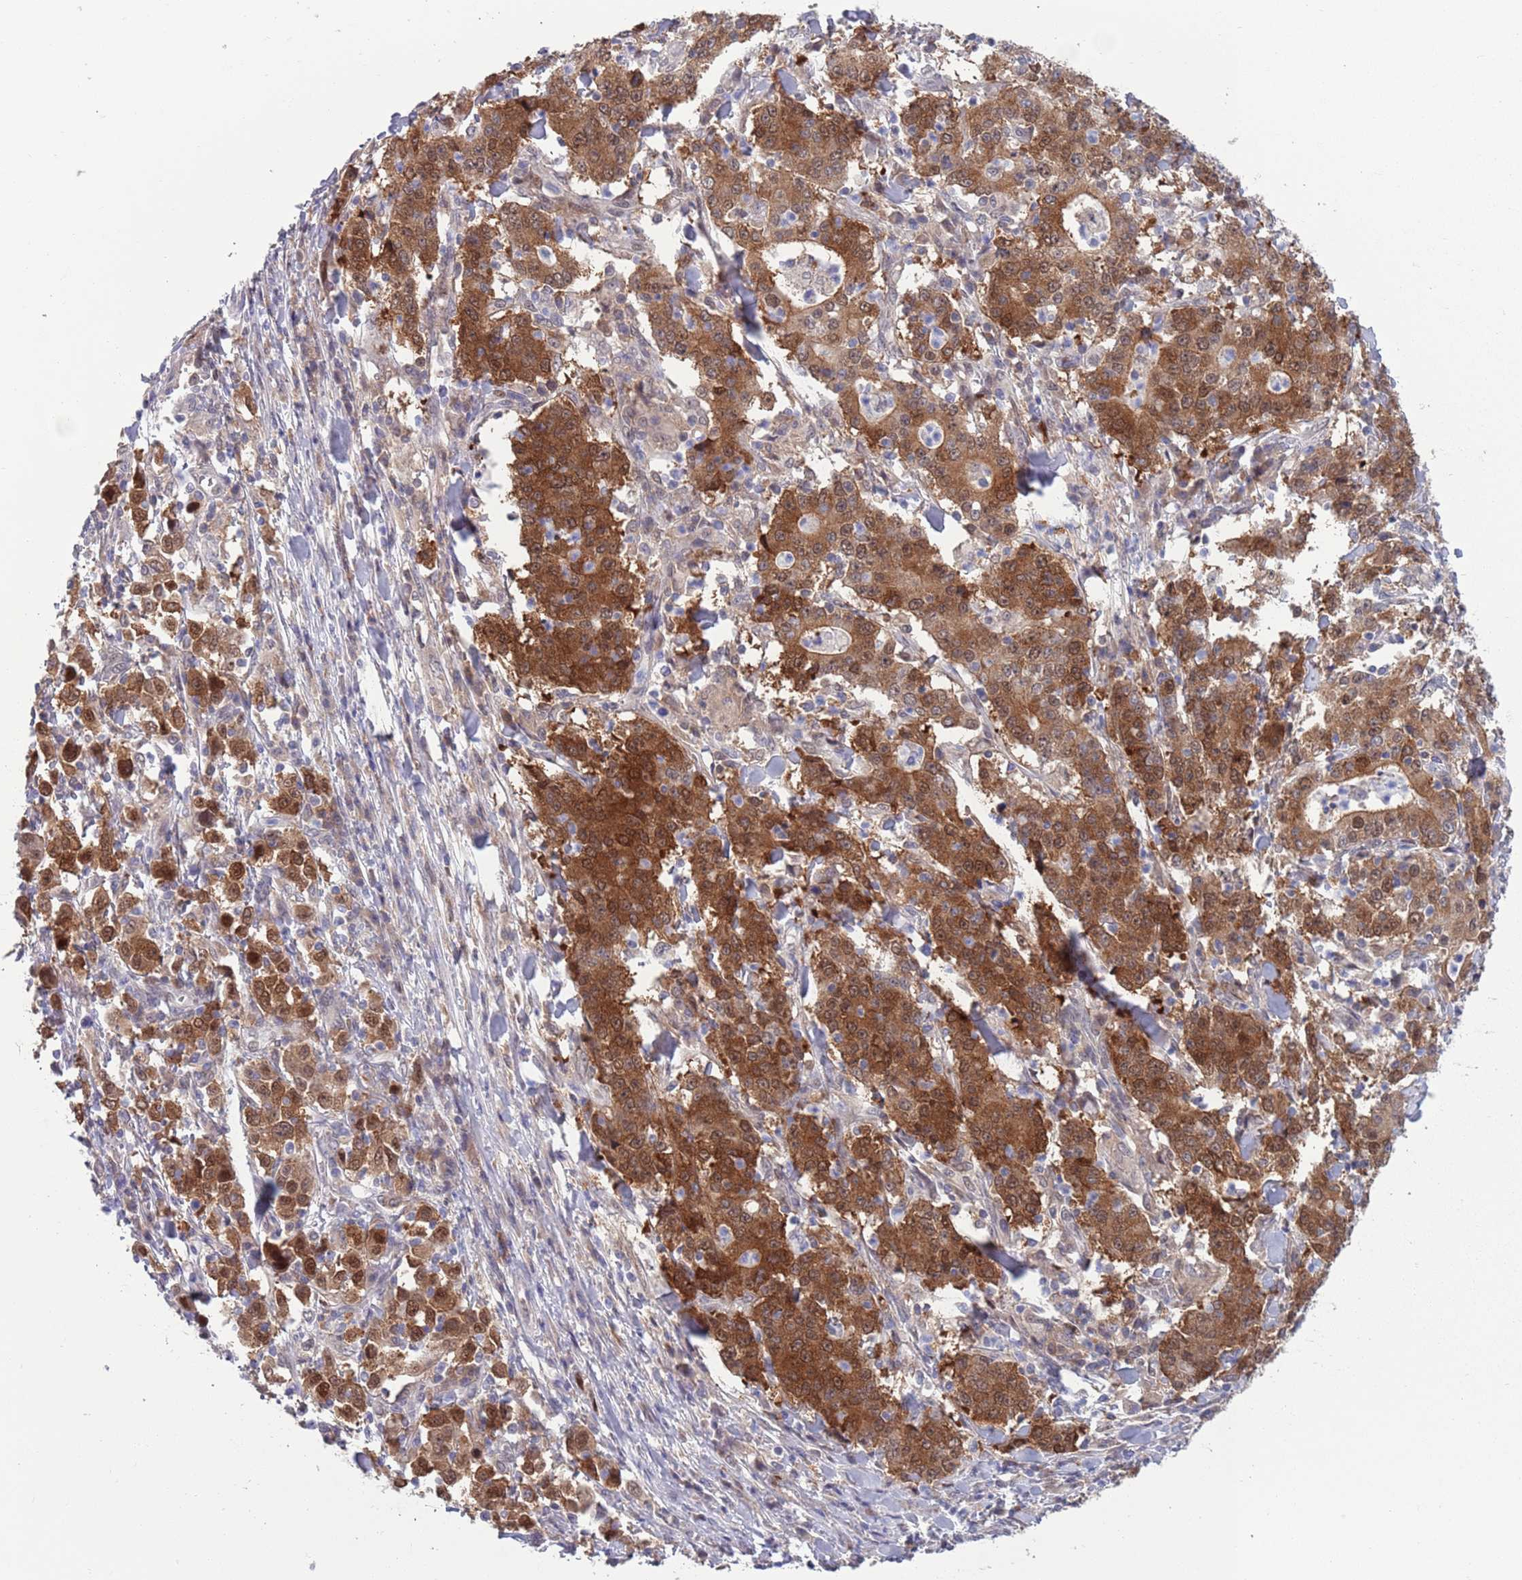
{"staining": {"intensity": "strong", "quantity": ">75%", "location": "cytoplasmic/membranous,nuclear"}, "tissue": "stomach cancer", "cell_type": "Tumor cells", "image_type": "cancer", "snomed": [{"axis": "morphology", "description": "Normal tissue, NOS"}, {"axis": "morphology", "description": "Adenocarcinoma, NOS"}, {"axis": "topography", "description": "Stomach, upper"}, {"axis": "topography", "description": "Stomach"}], "caption": "IHC image of neoplastic tissue: human stomach adenocarcinoma stained using immunohistochemistry (IHC) exhibits high levels of strong protein expression localized specifically in the cytoplasmic/membranous and nuclear of tumor cells, appearing as a cytoplasmic/membranous and nuclear brown color.", "gene": "CLNS1A", "patient": {"sex": "male", "age": 59}}